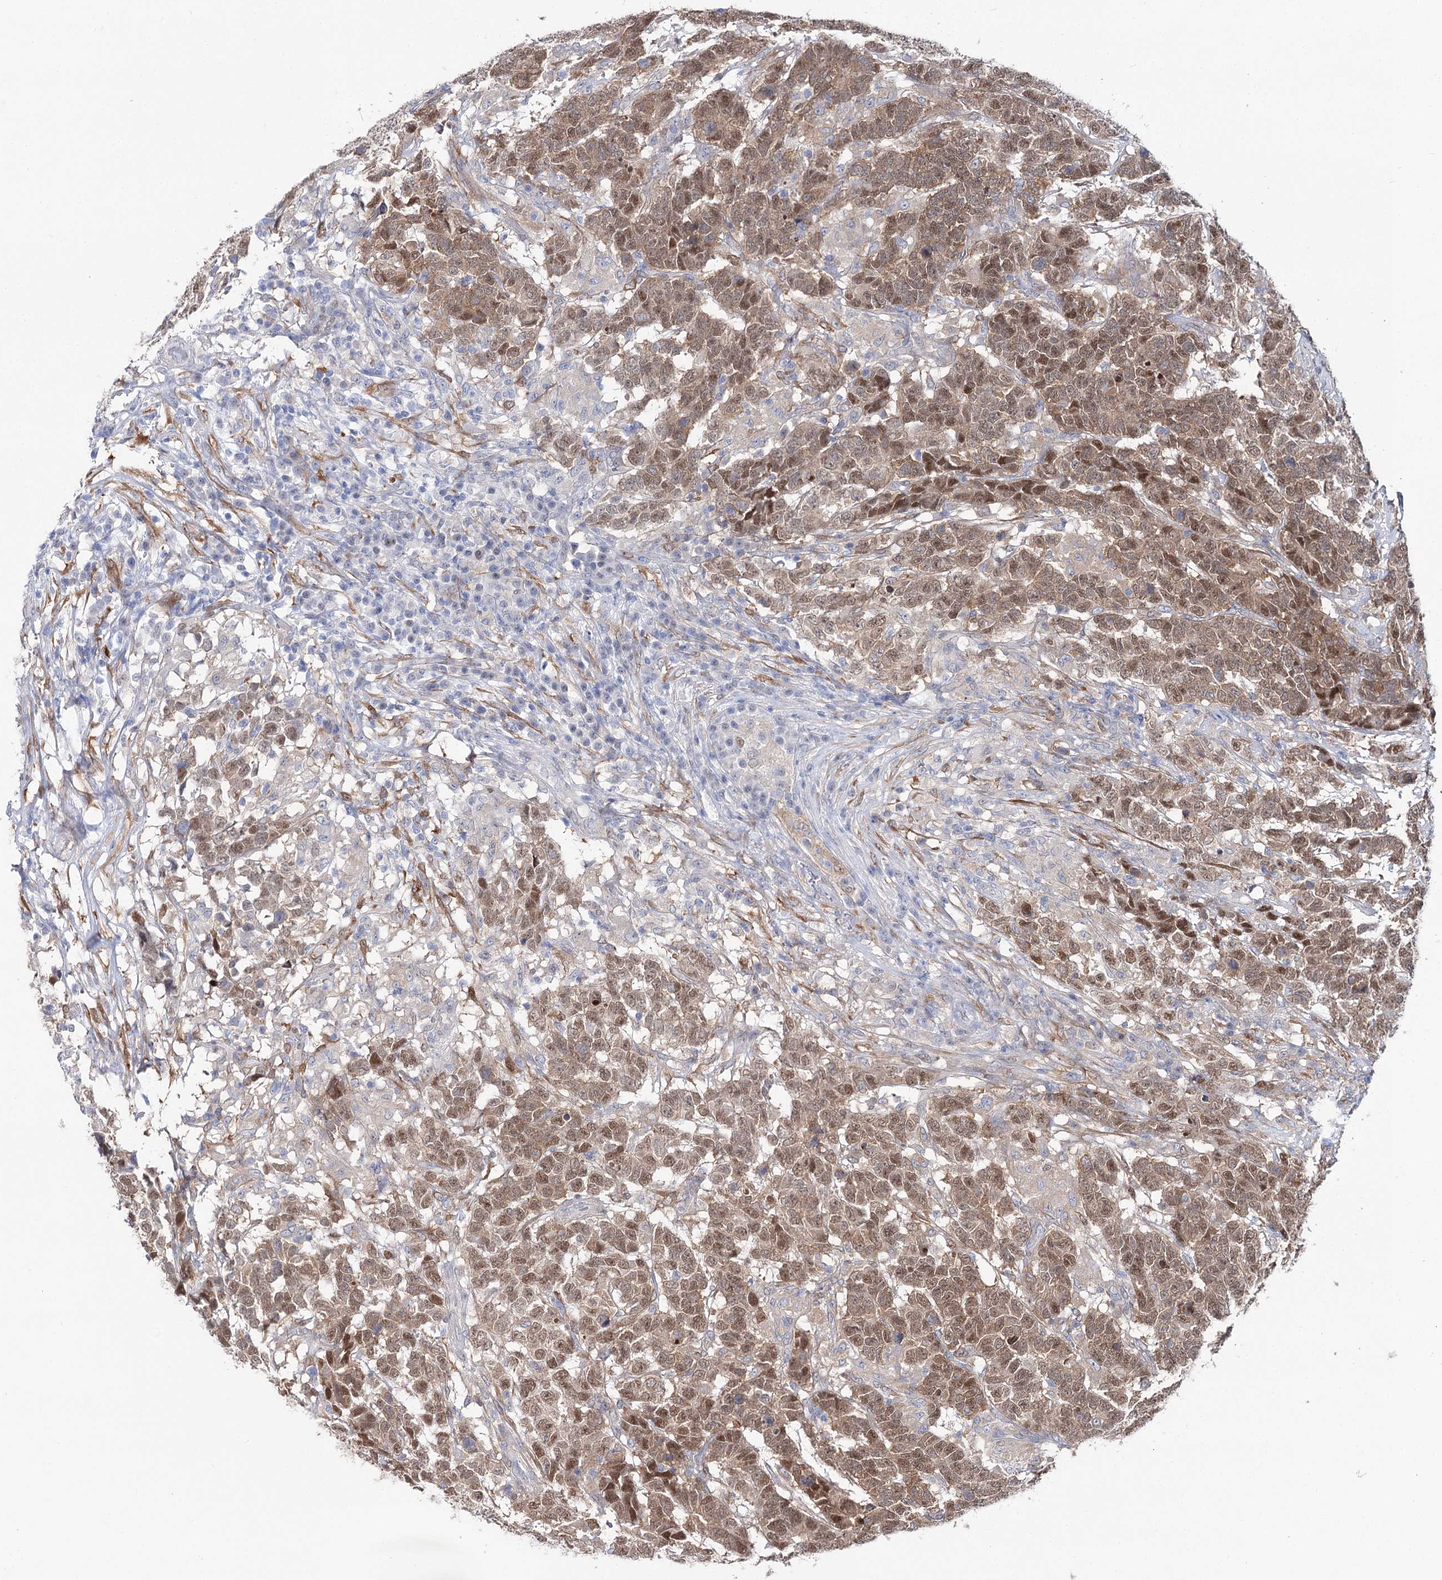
{"staining": {"intensity": "moderate", "quantity": ">75%", "location": "cytoplasmic/membranous,nuclear"}, "tissue": "testis cancer", "cell_type": "Tumor cells", "image_type": "cancer", "snomed": [{"axis": "morphology", "description": "Carcinoma, Embryonal, NOS"}, {"axis": "topography", "description": "Testis"}], "caption": "Embryonal carcinoma (testis) was stained to show a protein in brown. There is medium levels of moderate cytoplasmic/membranous and nuclear positivity in about >75% of tumor cells. The staining was performed using DAB (3,3'-diaminobenzidine), with brown indicating positive protein expression. Nuclei are stained blue with hematoxylin.", "gene": "UGDH", "patient": {"sex": "male", "age": 26}}